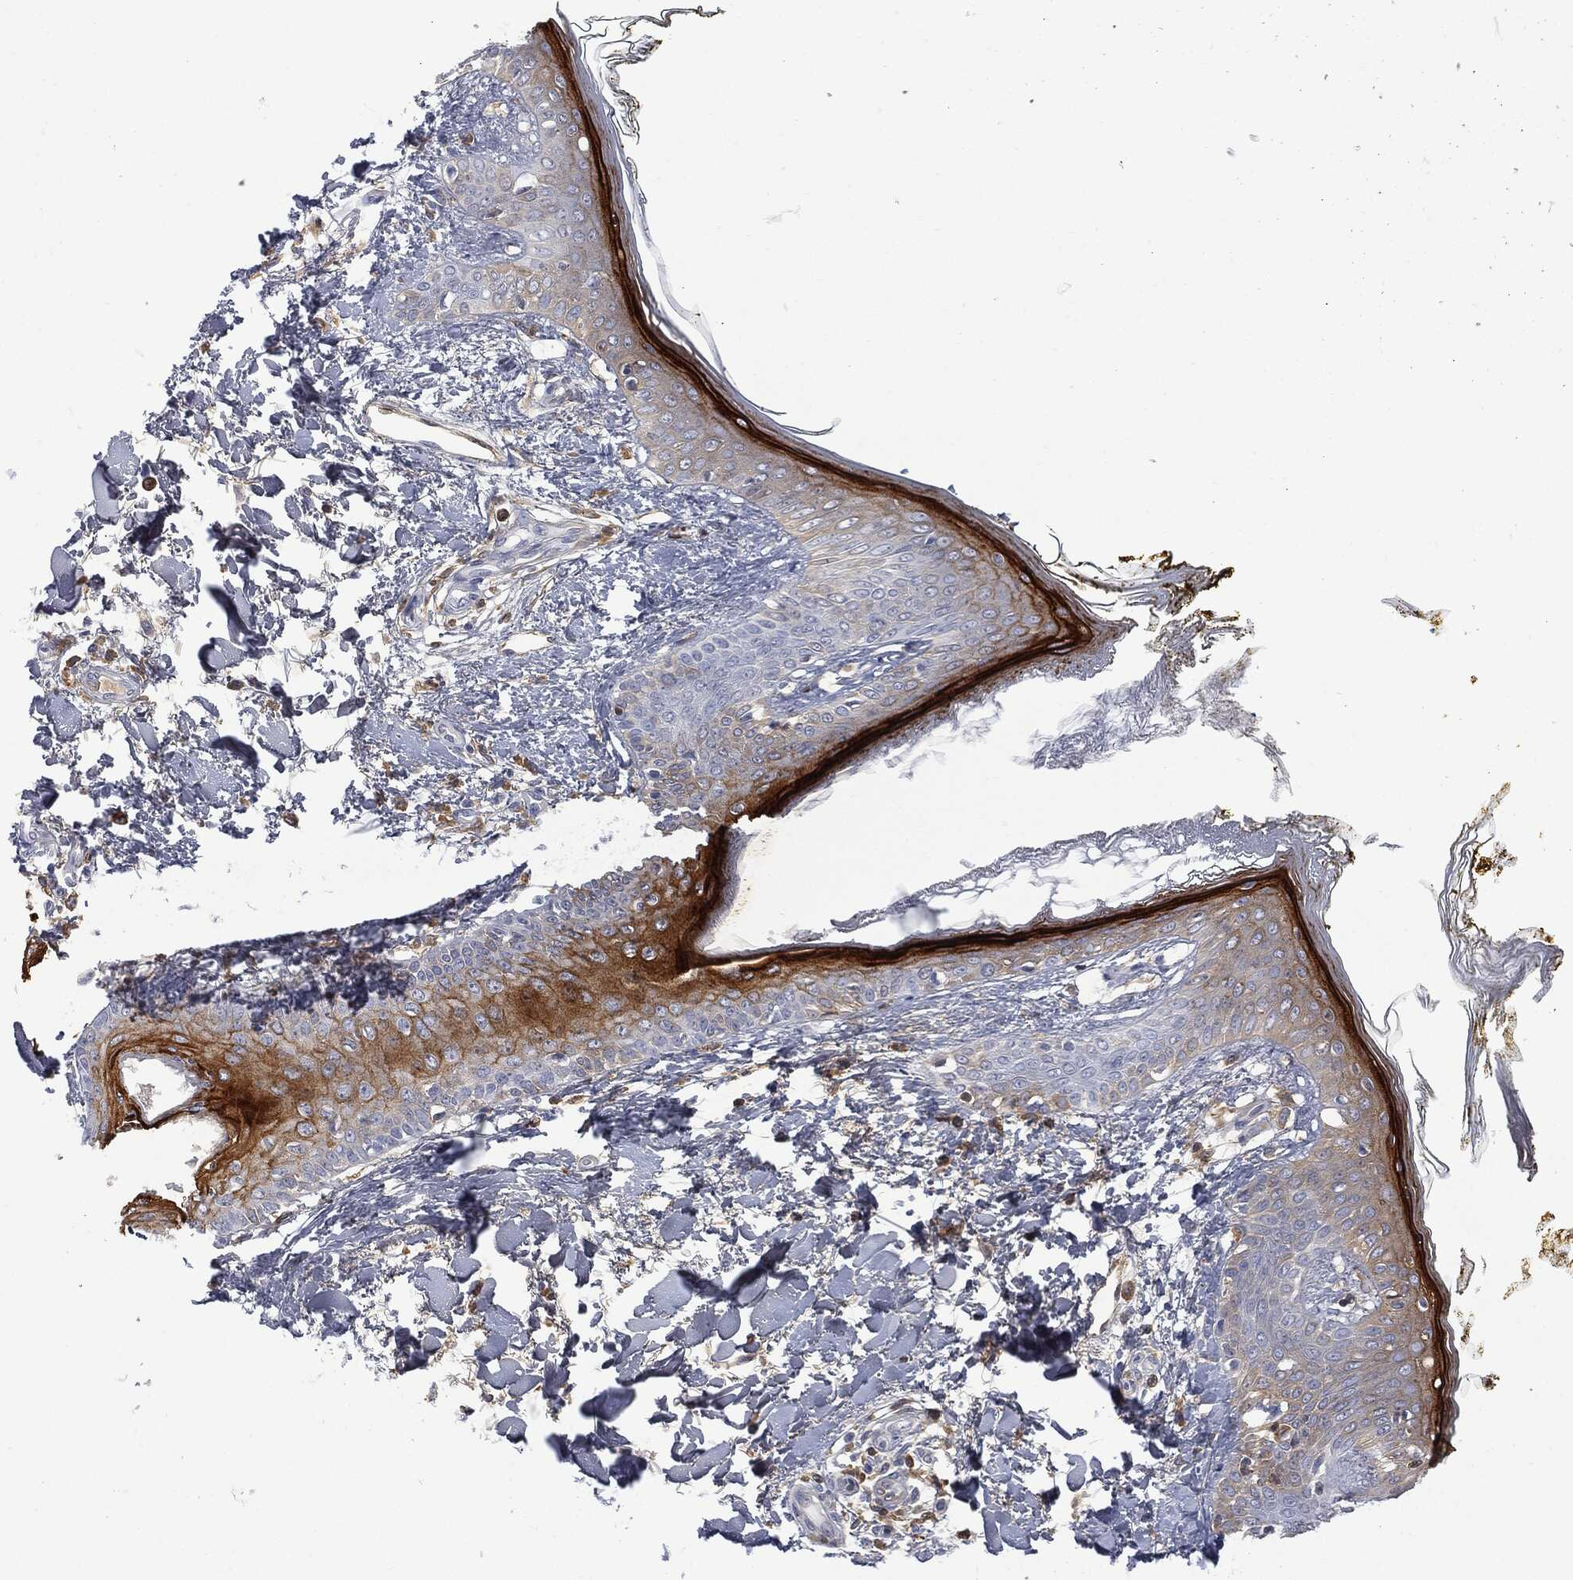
{"staining": {"intensity": "negative", "quantity": "none", "location": "none"}, "tissue": "skin", "cell_type": "Fibroblasts", "image_type": "normal", "snomed": [{"axis": "morphology", "description": "Normal tissue, NOS"}, {"axis": "morphology", "description": "Malignant melanoma, NOS"}, {"axis": "topography", "description": "Skin"}], "caption": "Immunohistochemistry micrograph of unremarkable skin: skin stained with DAB (3,3'-diaminobenzidine) exhibits no significant protein expression in fibroblasts. (DAB immunohistochemistry, high magnification).", "gene": "BTK", "patient": {"sex": "female", "age": 34}}